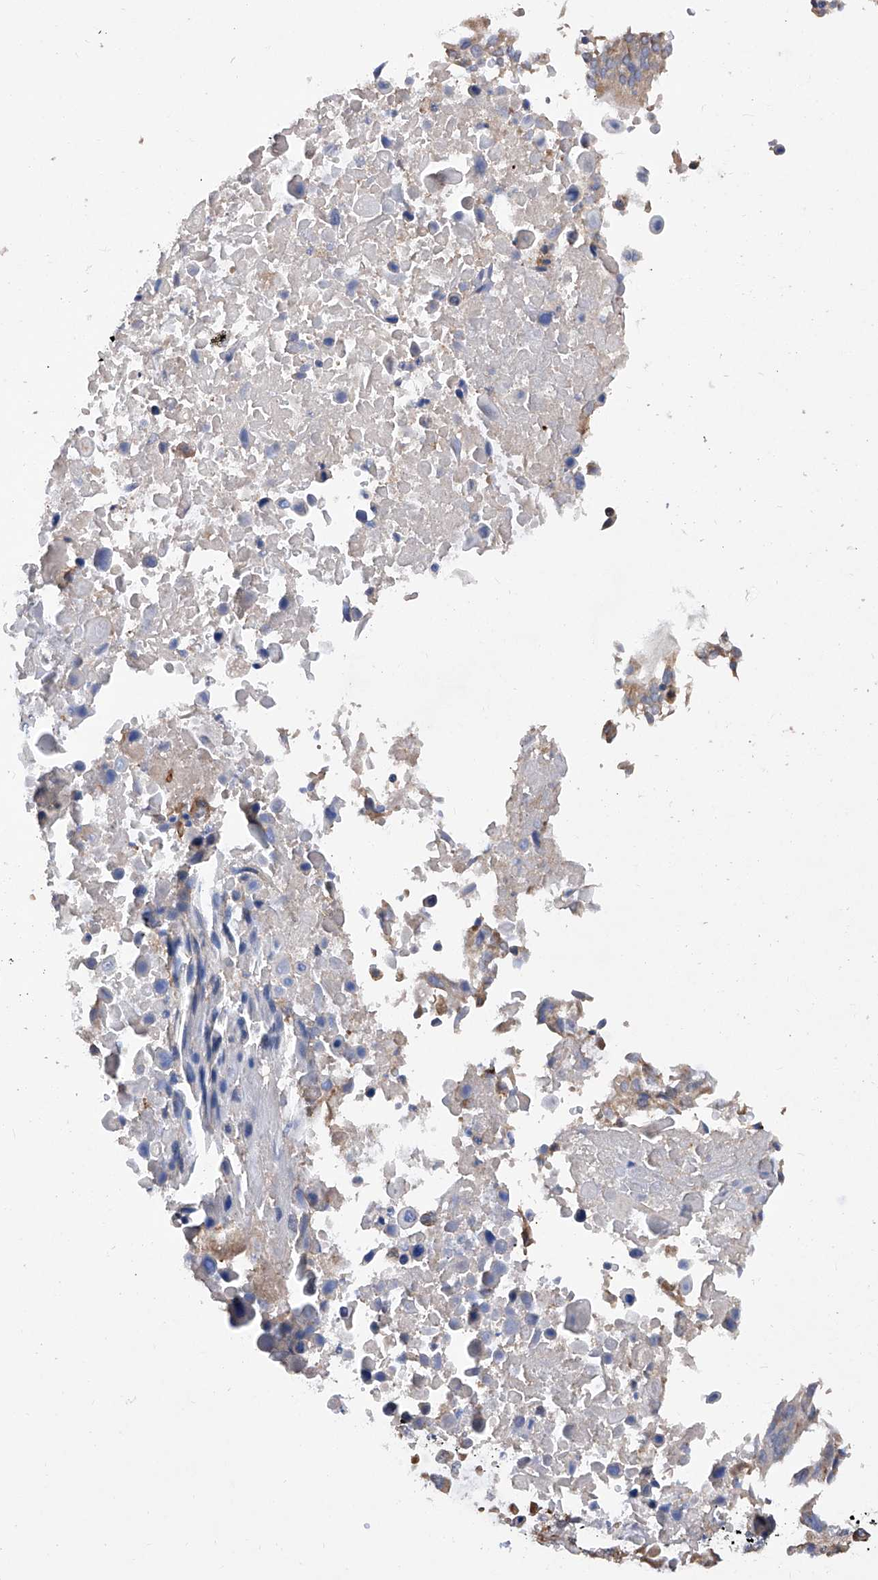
{"staining": {"intensity": "negative", "quantity": "none", "location": "none"}, "tissue": "lung cancer", "cell_type": "Tumor cells", "image_type": "cancer", "snomed": [{"axis": "morphology", "description": "Squamous cell carcinoma, NOS"}, {"axis": "topography", "description": "Lung"}], "caption": "Protein analysis of lung cancer (squamous cell carcinoma) reveals no significant positivity in tumor cells.", "gene": "INPP5B", "patient": {"sex": "male", "age": 66}}